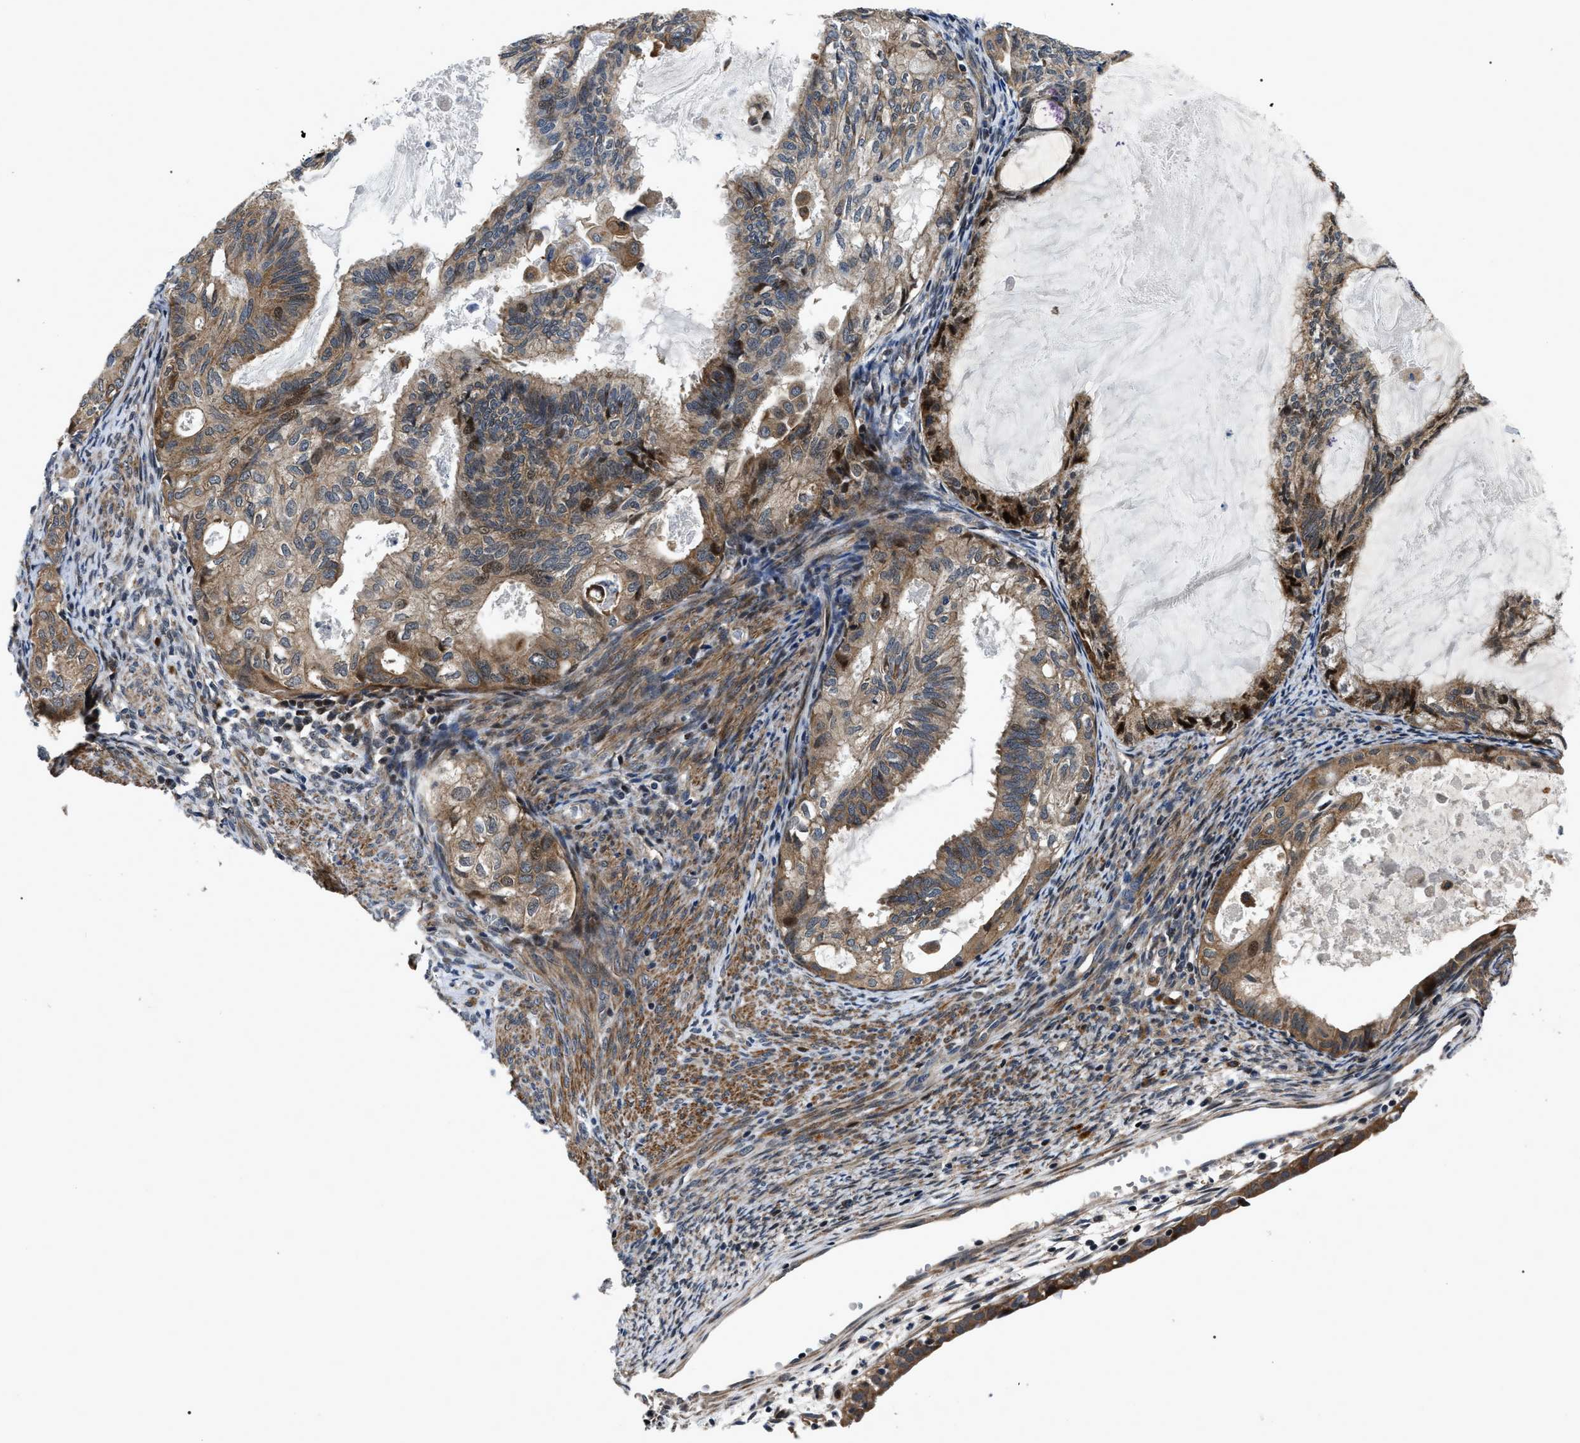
{"staining": {"intensity": "moderate", "quantity": ">75%", "location": "cytoplasmic/membranous"}, "tissue": "cervical cancer", "cell_type": "Tumor cells", "image_type": "cancer", "snomed": [{"axis": "morphology", "description": "Normal tissue, NOS"}, {"axis": "morphology", "description": "Adenocarcinoma, NOS"}, {"axis": "topography", "description": "Cervix"}, {"axis": "topography", "description": "Endometrium"}], "caption": "Protein staining reveals moderate cytoplasmic/membranous positivity in about >75% of tumor cells in adenocarcinoma (cervical).", "gene": "PPWD1", "patient": {"sex": "female", "age": 86}}